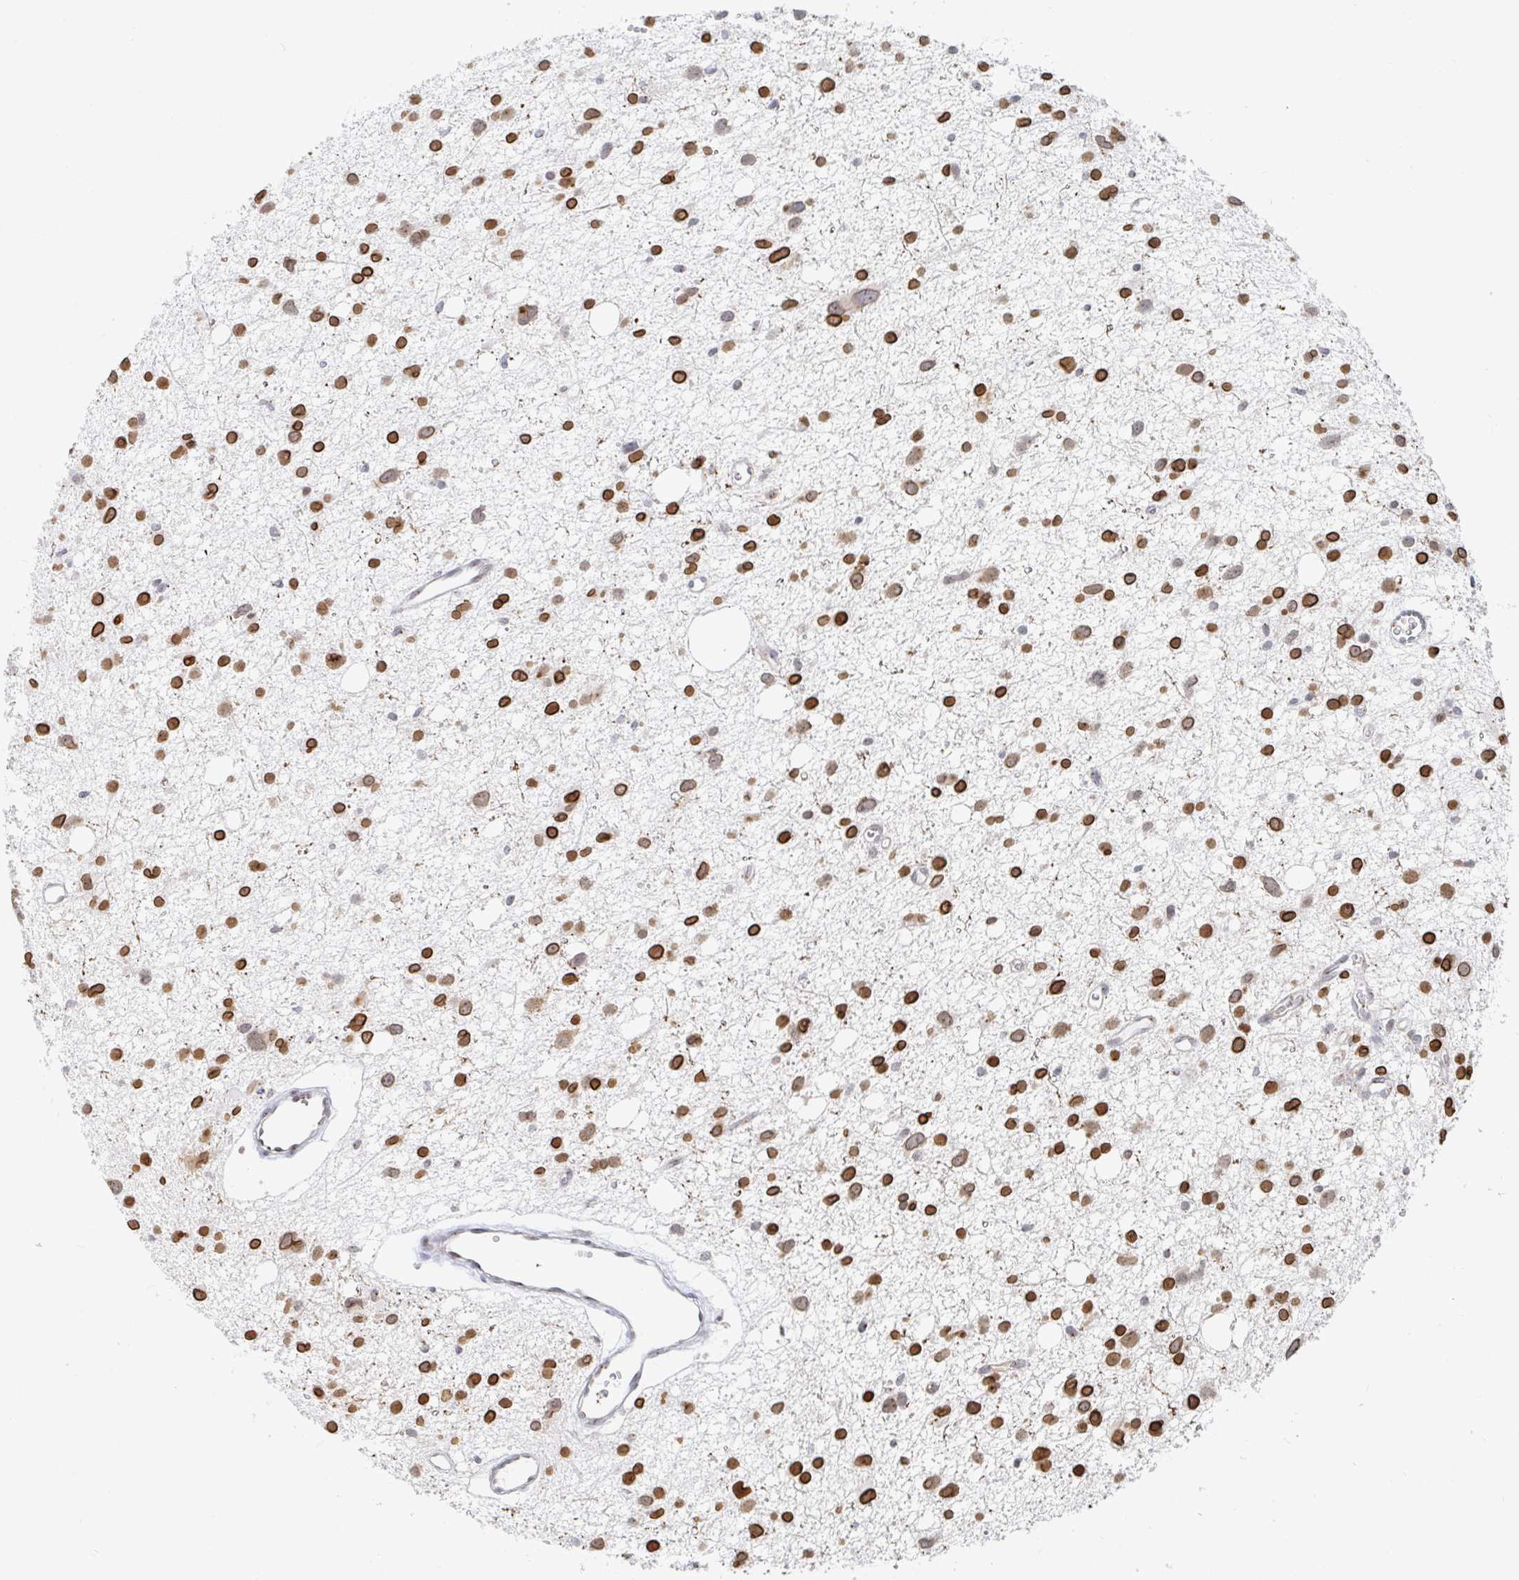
{"staining": {"intensity": "strong", "quantity": ">75%", "location": "nuclear"}, "tissue": "glioma", "cell_type": "Tumor cells", "image_type": "cancer", "snomed": [{"axis": "morphology", "description": "Glioma, malignant, High grade"}, {"axis": "topography", "description": "Brain"}], "caption": "The micrograph displays immunohistochemical staining of malignant glioma (high-grade). There is strong nuclear staining is present in approximately >75% of tumor cells.", "gene": "CHD2", "patient": {"sex": "male", "age": 23}}